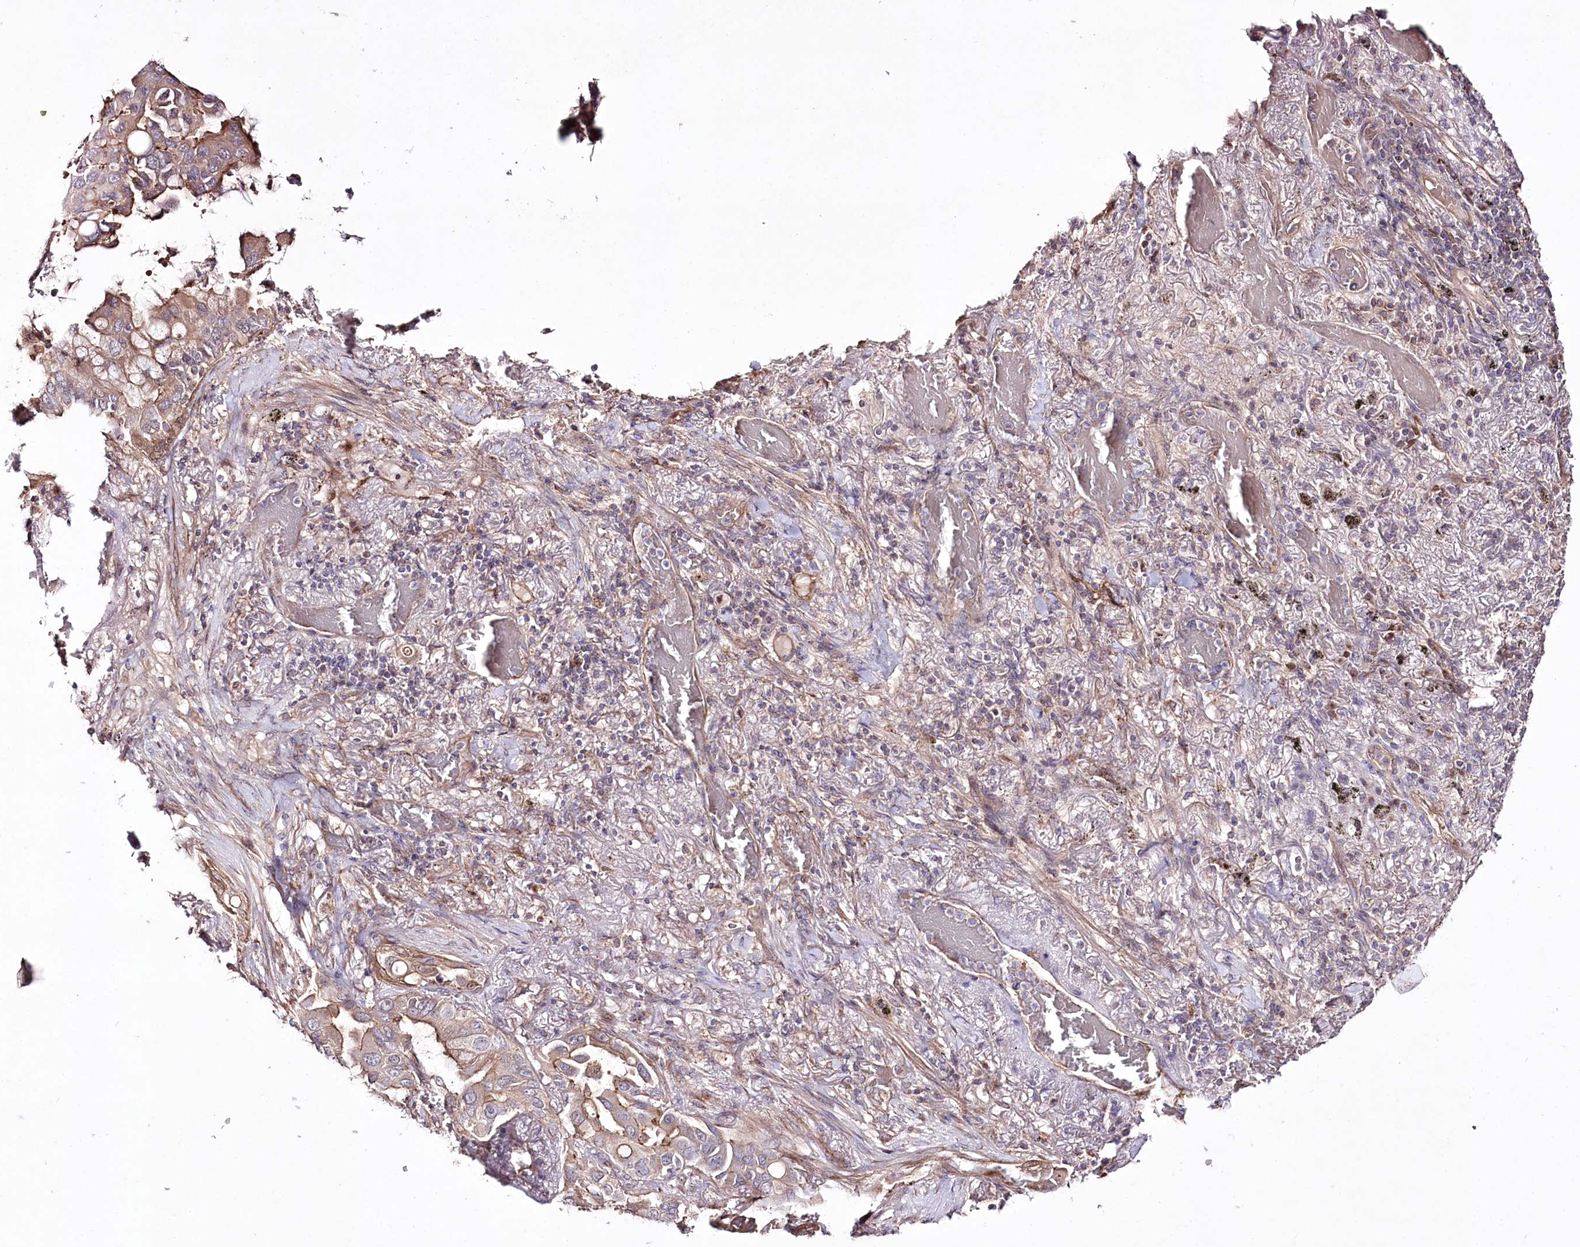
{"staining": {"intensity": "moderate", "quantity": ">75%", "location": "cytoplasmic/membranous"}, "tissue": "lung cancer", "cell_type": "Tumor cells", "image_type": "cancer", "snomed": [{"axis": "morphology", "description": "Adenocarcinoma, NOS"}, {"axis": "topography", "description": "Lung"}], "caption": "A brown stain highlights moderate cytoplasmic/membranous staining of a protein in human lung cancer (adenocarcinoma) tumor cells. The protein is stained brown, and the nuclei are stained in blue (DAB (3,3'-diaminobenzidine) IHC with brightfield microscopy, high magnification).", "gene": "REXO2", "patient": {"sex": "male", "age": 64}}